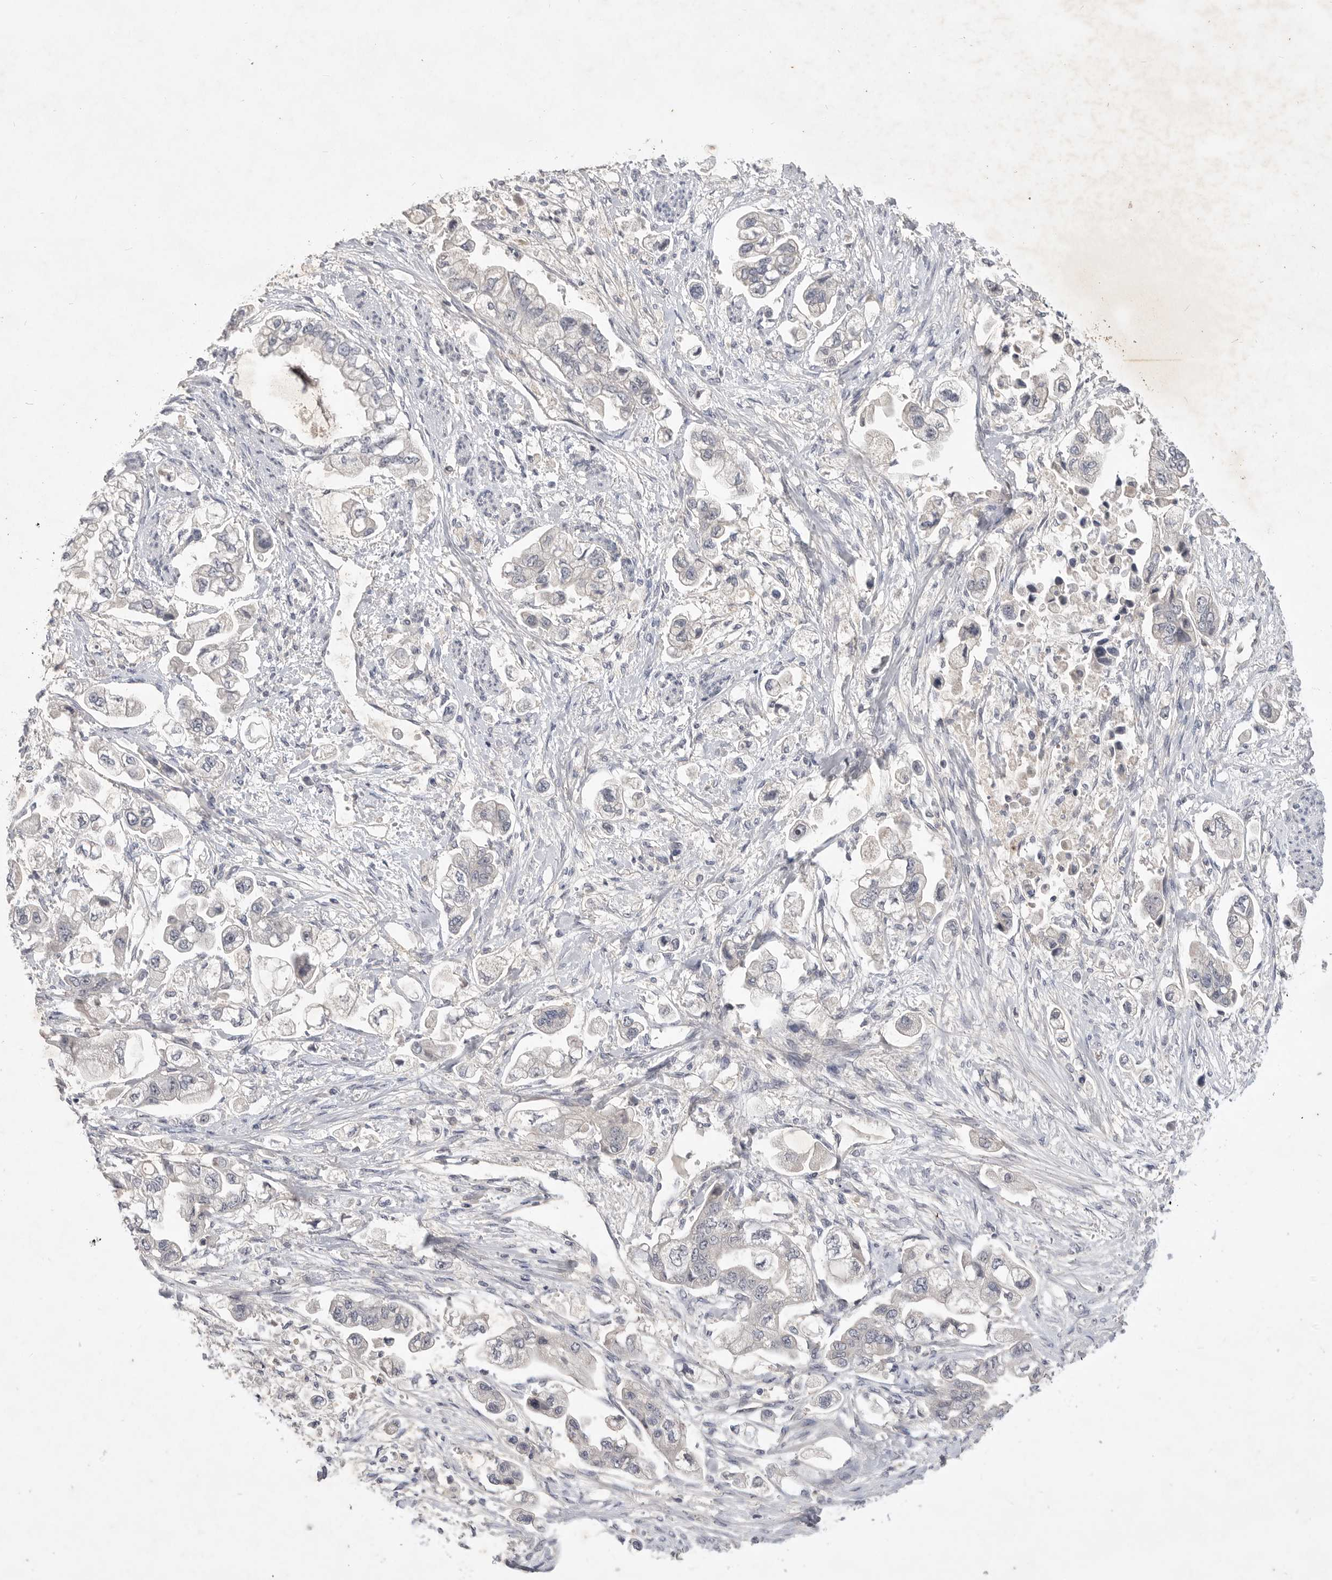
{"staining": {"intensity": "negative", "quantity": "none", "location": "none"}, "tissue": "stomach cancer", "cell_type": "Tumor cells", "image_type": "cancer", "snomed": [{"axis": "morphology", "description": "Adenocarcinoma, NOS"}, {"axis": "topography", "description": "Stomach"}], "caption": "Stomach cancer was stained to show a protein in brown. There is no significant staining in tumor cells. The staining was performed using DAB (3,3'-diaminobenzidine) to visualize the protein expression in brown, while the nuclei were stained in blue with hematoxylin (Magnification: 20x).", "gene": "ITGAD", "patient": {"sex": "male", "age": 62}}